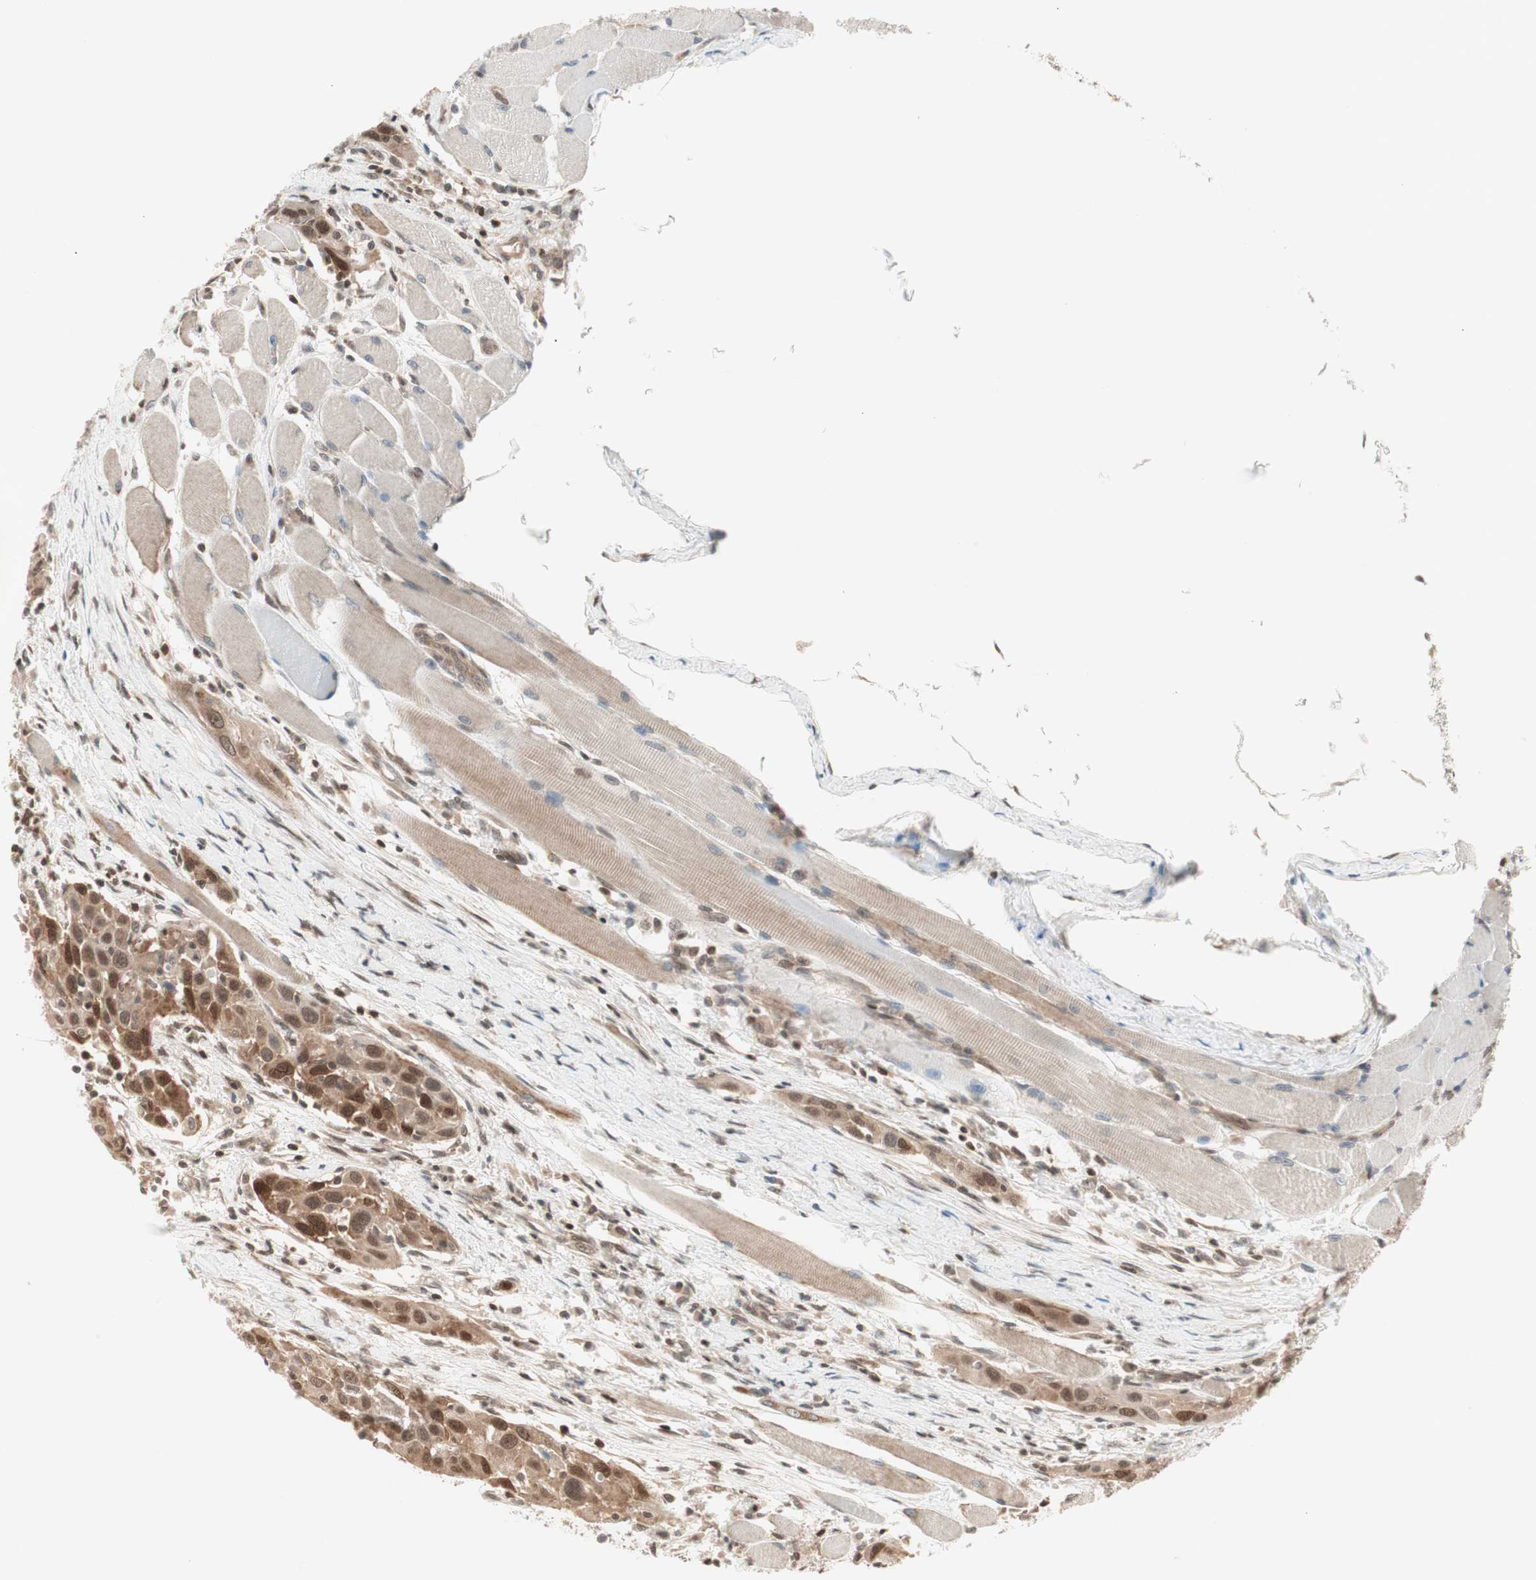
{"staining": {"intensity": "moderate", "quantity": ">75%", "location": "cytoplasmic/membranous,nuclear"}, "tissue": "head and neck cancer", "cell_type": "Tumor cells", "image_type": "cancer", "snomed": [{"axis": "morphology", "description": "Squamous cell carcinoma, NOS"}, {"axis": "topography", "description": "Oral tissue"}, {"axis": "topography", "description": "Head-Neck"}], "caption": "Moderate cytoplasmic/membranous and nuclear expression is identified in about >75% of tumor cells in squamous cell carcinoma (head and neck).", "gene": "UBE2I", "patient": {"sex": "female", "age": 50}}